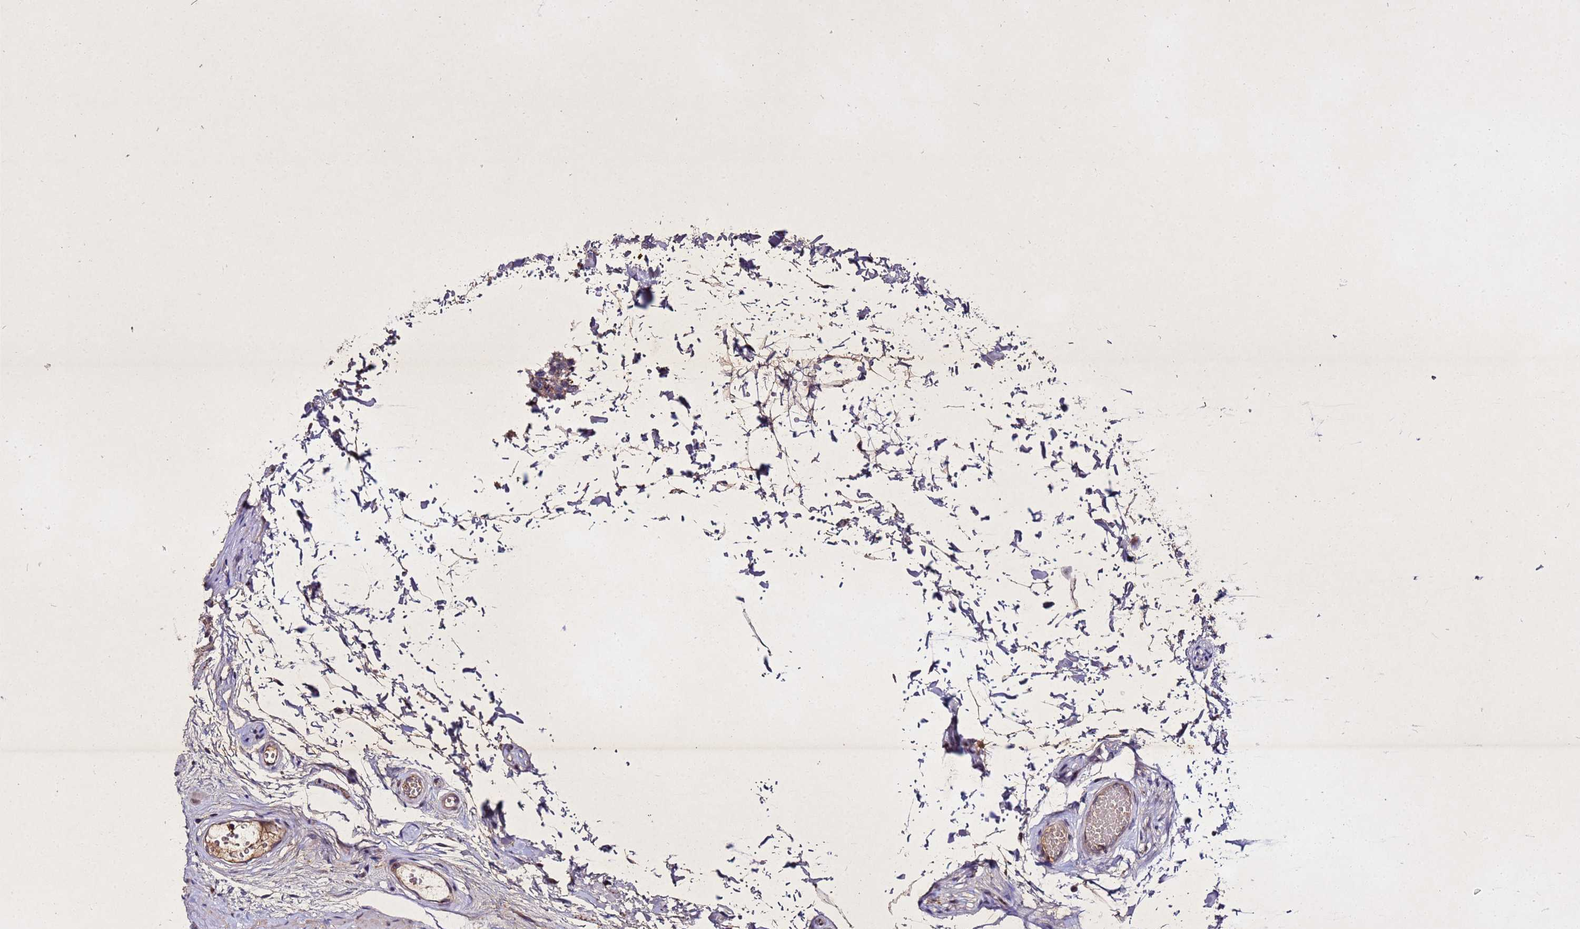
{"staining": {"intensity": "moderate", "quantity": "<25%", "location": "cytoplasmic/membranous"}, "tissue": "epididymis", "cell_type": "Glandular cells", "image_type": "normal", "snomed": [{"axis": "morphology", "description": "Normal tissue, NOS"}, {"axis": "topography", "description": "Epididymis"}], "caption": "Protein analysis of normal epididymis shows moderate cytoplasmic/membranous positivity in approximately <25% of glandular cells. The staining was performed using DAB (3,3'-diaminobenzidine), with brown indicating positive protein expression. Nuclei are stained blue with hematoxylin.", "gene": "SV2B", "patient": {"sex": "male", "age": 50}}